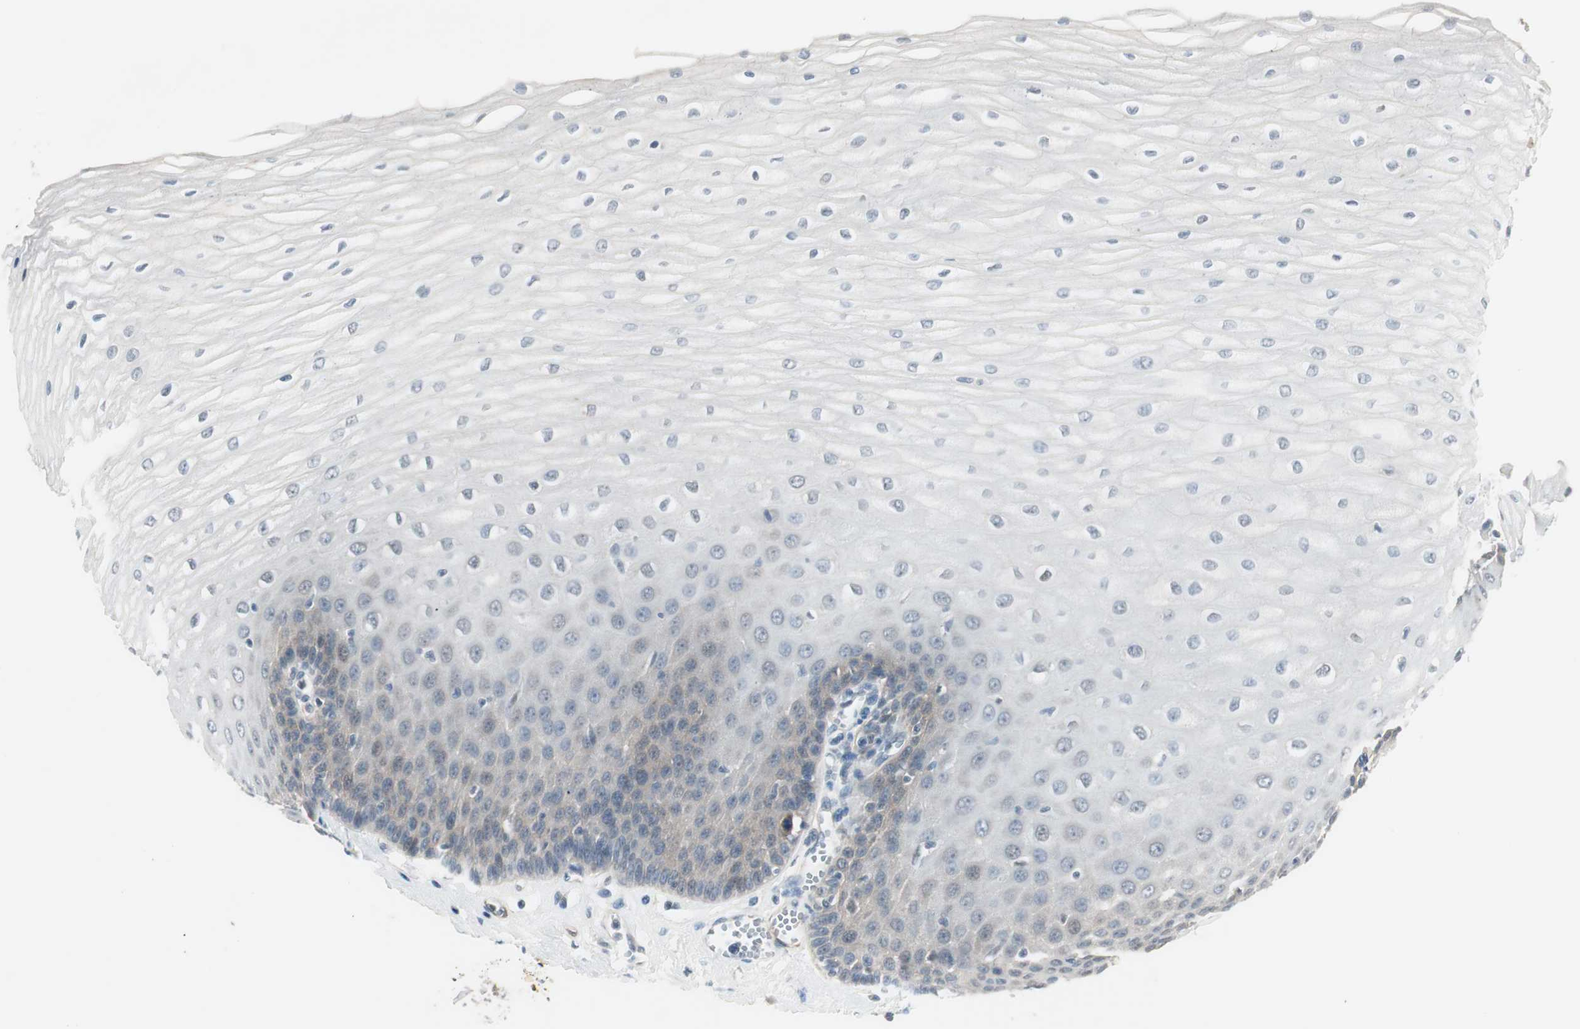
{"staining": {"intensity": "negative", "quantity": "none", "location": "none"}, "tissue": "esophagus", "cell_type": "Squamous epithelial cells", "image_type": "normal", "snomed": [{"axis": "morphology", "description": "Normal tissue, NOS"}, {"axis": "morphology", "description": "Squamous cell carcinoma, NOS"}, {"axis": "topography", "description": "Esophagus"}], "caption": "The photomicrograph reveals no significant staining in squamous epithelial cells of esophagus. The staining is performed using DAB (3,3'-diaminobenzidine) brown chromogen with nuclei counter-stained in using hematoxylin.", "gene": "ITGB4", "patient": {"sex": "male", "age": 65}}